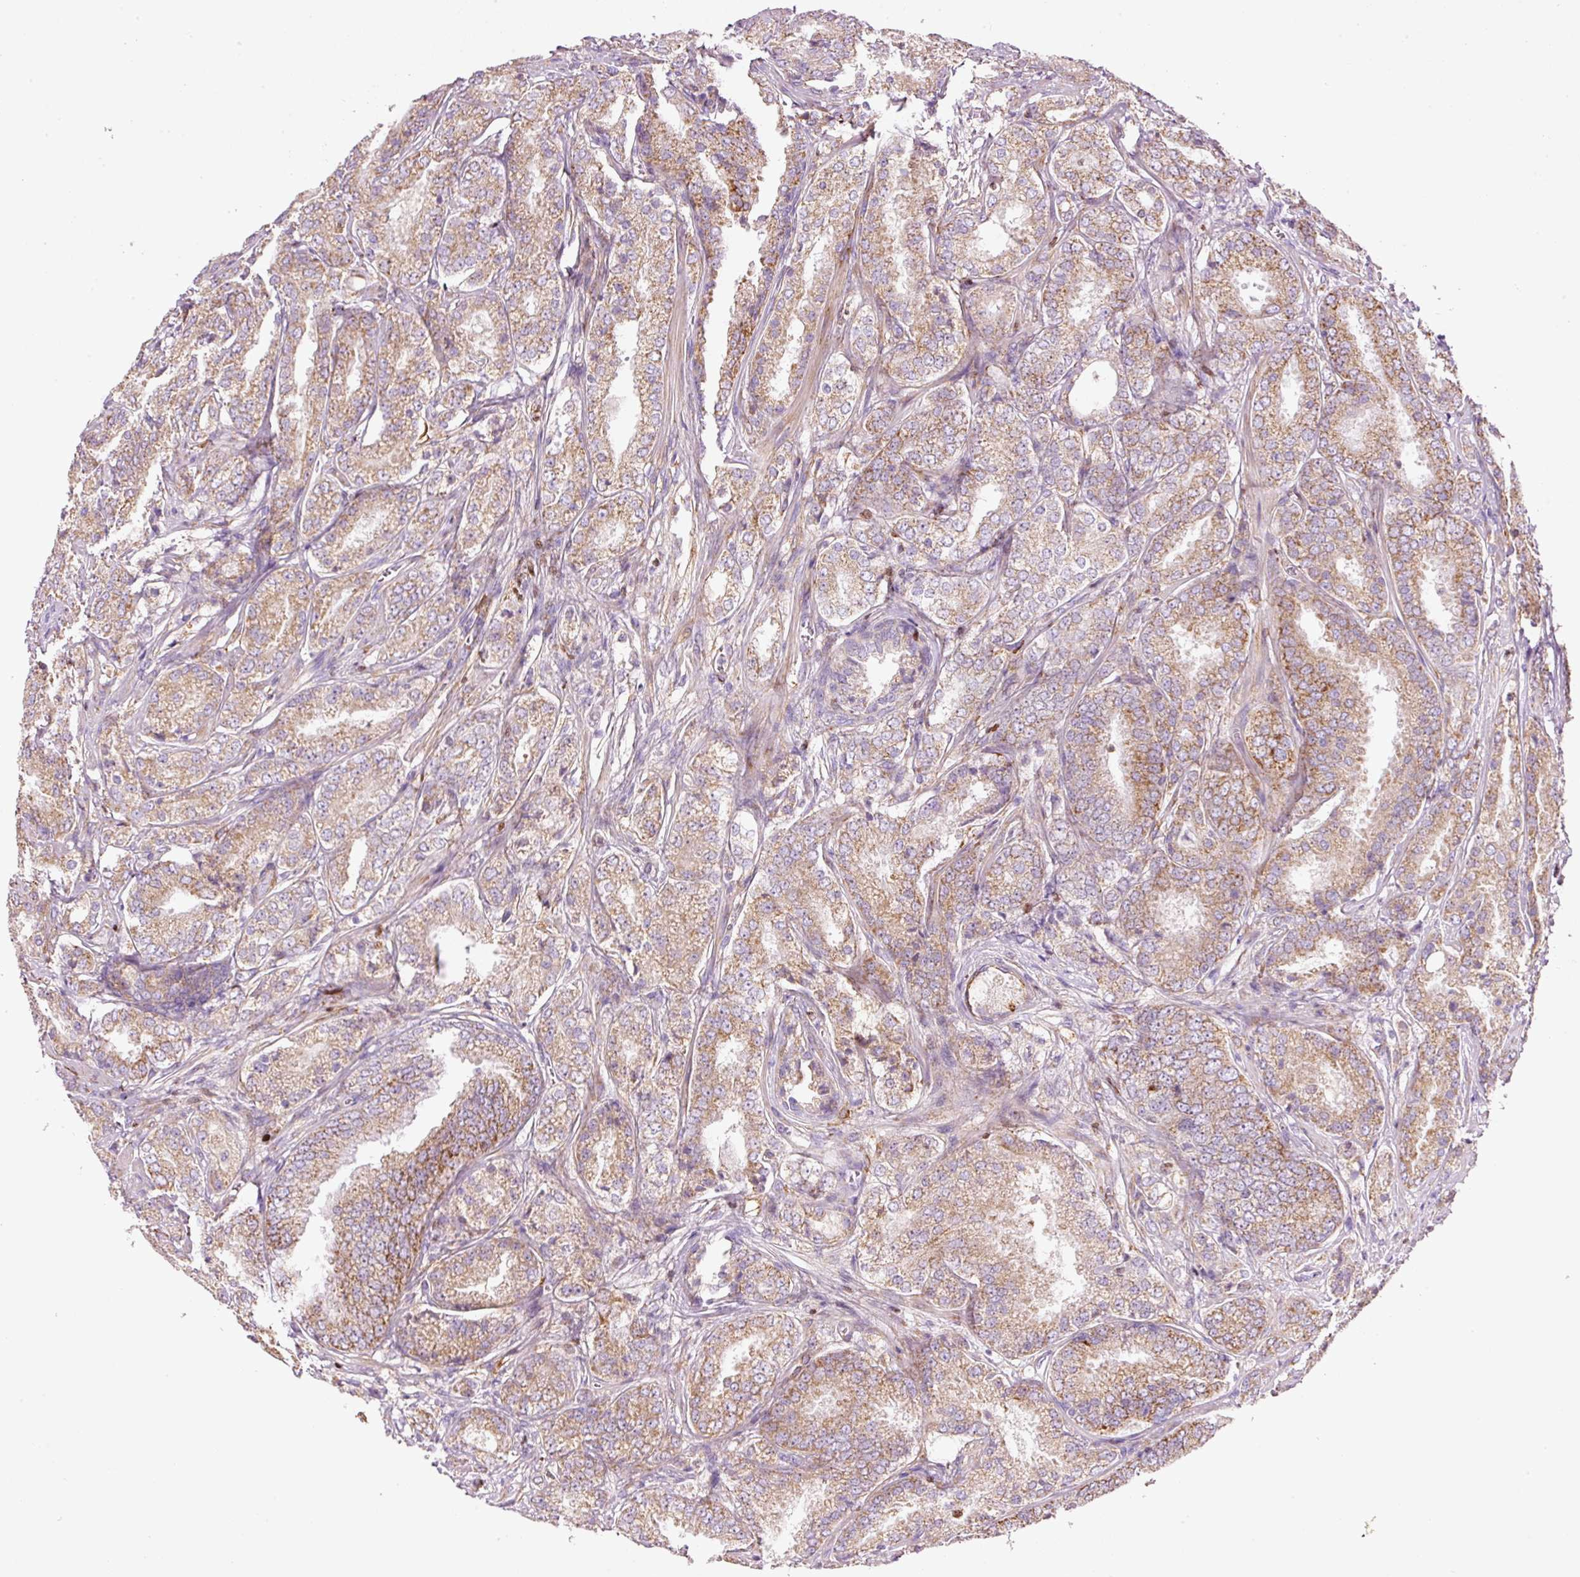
{"staining": {"intensity": "moderate", "quantity": ">75%", "location": "cytoplasmic/membranous"}, "tissue": "prostate cancer", "cell_type": "Tumor cells", "image_type": "cancer", "snomed": [{"axis": "morphology", "description": "Adenocarcinoma, High grade"}, {"axis": "topography", "description": "Prostate"}], "caption": "Protein staining of prostate adenocarcinoma (high-grade) tissue reveals moderate cytoplasmic/membranous positivity in about >75% of tumor cells. Immunohistochemistry (ihc) stains the protein of interest in brown and the nuclei are stained blue.", "gene": "TMEM8B", "patient": {"sex": "male", "age": 63}}